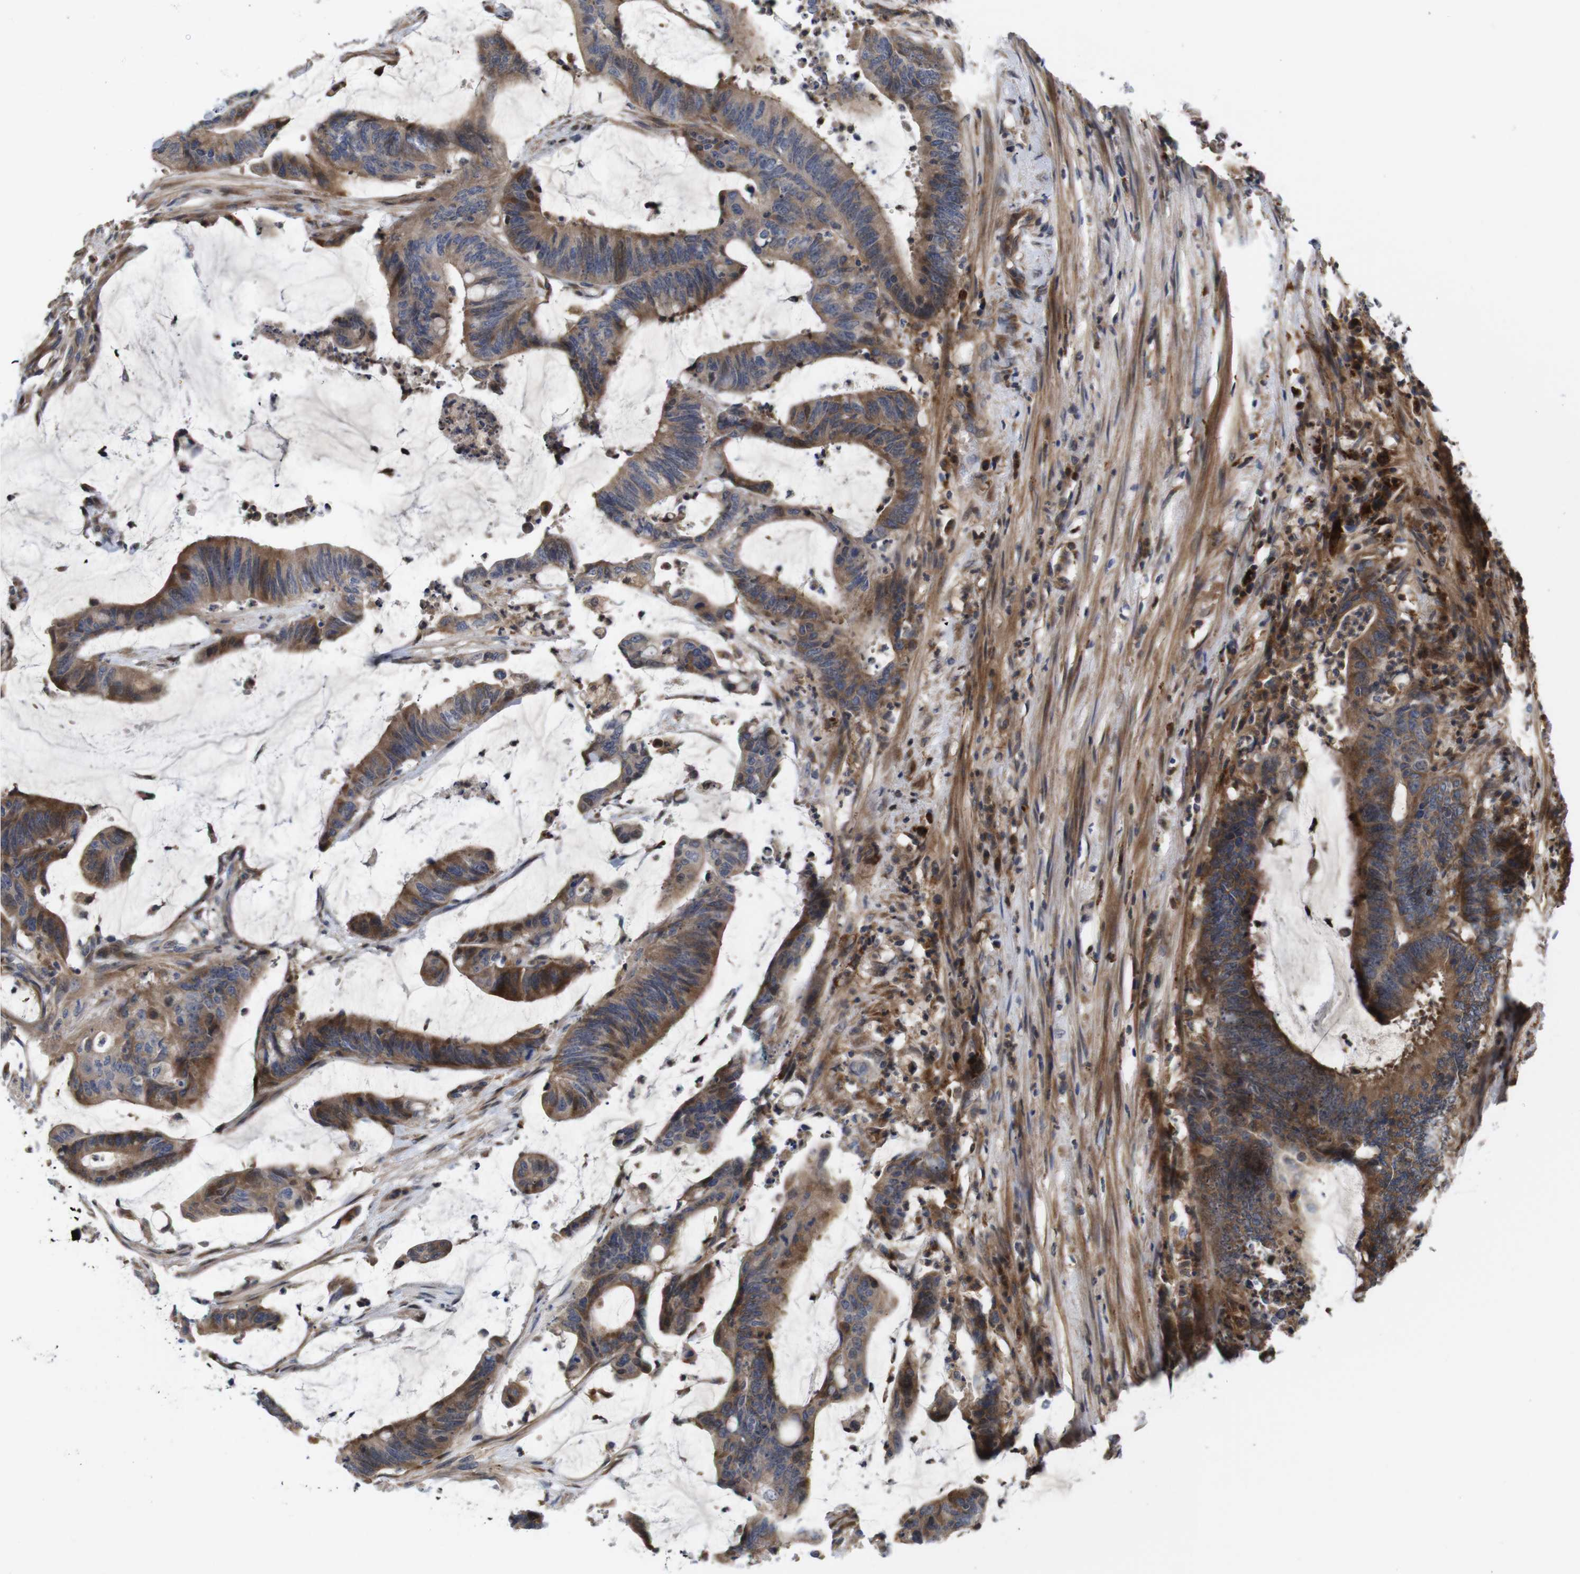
{"staining": {"intensity": "strong", "quantity": ">75%", "location": "cytoplasmic/membranous"}, "tissue": "colorectal cancer", "cell_type": "Tumor cells", "image_type": "cancer", "snomed": [{"axis": "morphology", "description": "Adenocarcinoma, NOS"}, {"axis": "topography", "description": "Rectum"}], "caption": "Adenocarcinoma (colorectal) tissue displays strong cytoplasmic/membranous staining in approximately >75% of tumor cells, visualized by immunohistochemistry.", "gene": "SPRY3", "patient": {"sex": "female", "age": 66}}